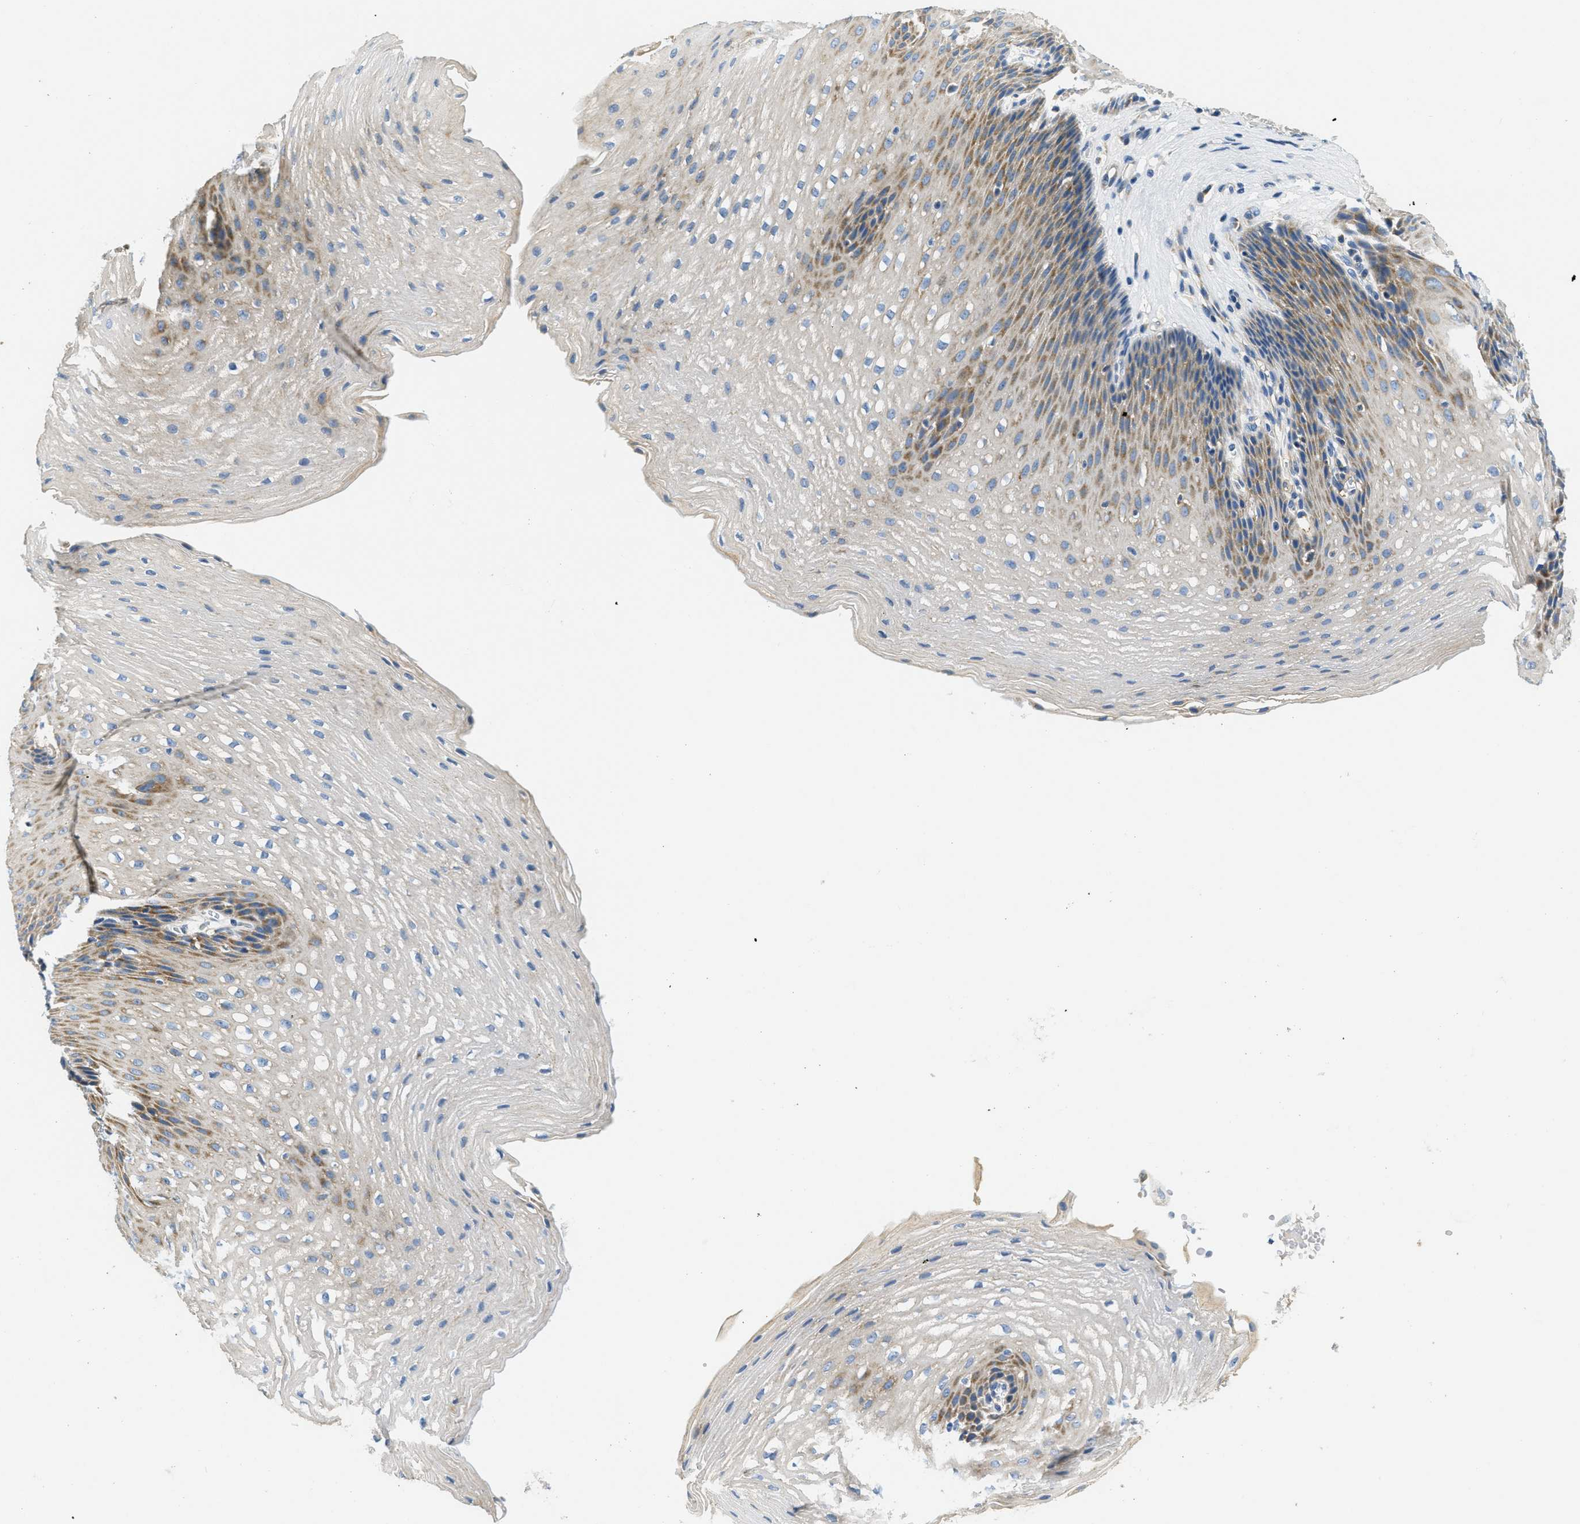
{"staining": {"intensity": "moderate", "quantity": "25%-75%", "location": "cytoplasmic/membranous"}, "tissue": "esophagus", "cell_type": "Squamous epithelial cells", "image_type": "normal", "snomed": [{"axis": "morphology", "description": "Normal tissue, NOS"}, {"axis": "topography", "description": "Esophagus"}], "caption": "Protein staining shows moderate cytoplasmic/membranous expression in about 25%-75% of squamous epithelial cells in benign esophagus. (DAB = brown stain, brightfield microscopy at high magnification).", "gene": "CA4", "patient": {"sex": "male", "age": 48}}